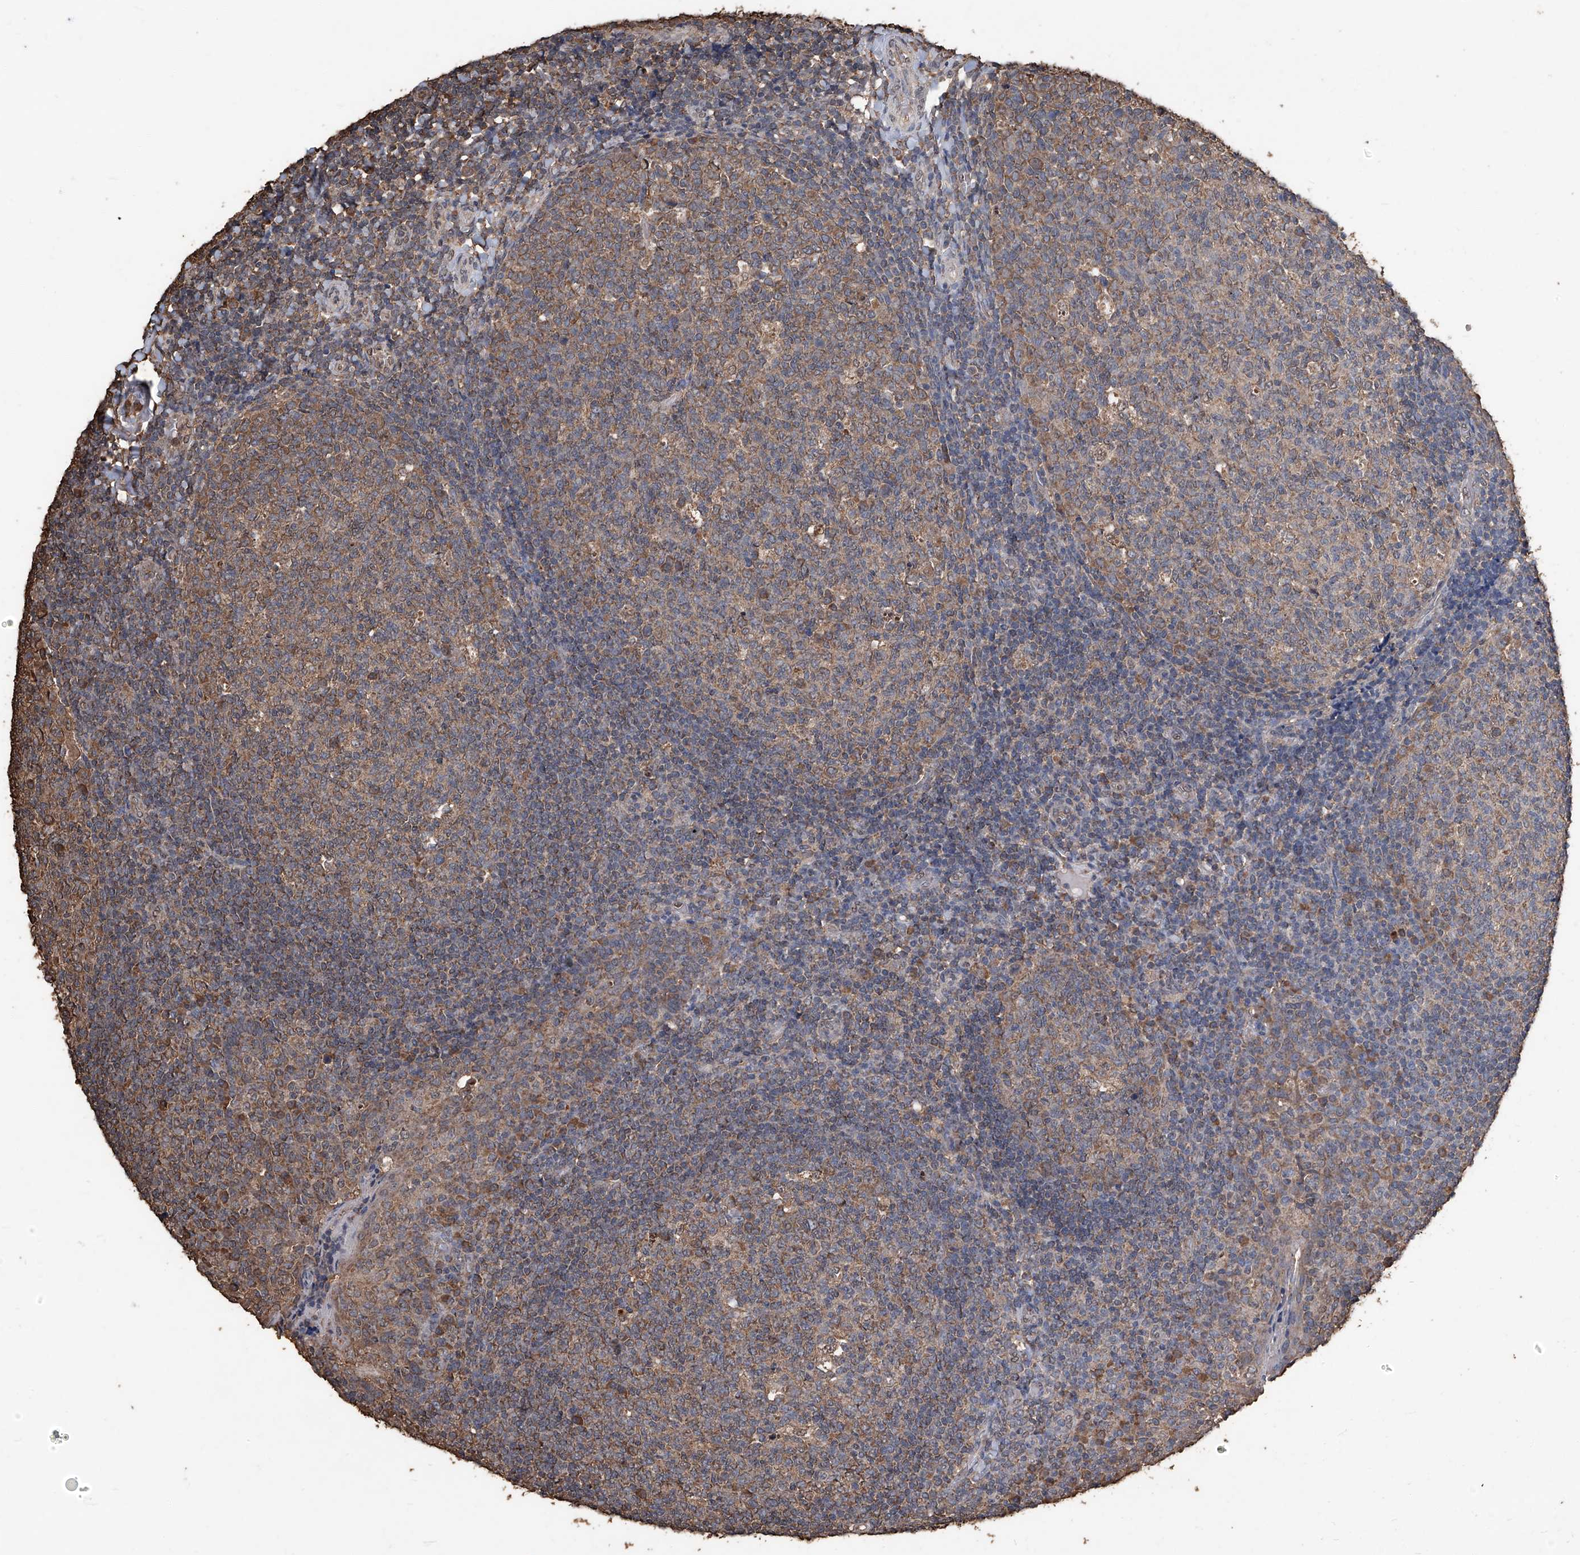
{"staining": {"intensity": "moderate", "quantity": "25%-75%", "location": "cytoplasmic/membranous"}, "tissue": "tonsil", "cell_type": "Germinal center cells", "image_type": "normal", "snomed": [{"axis": "morphology", "description": "Normal tissue, NOS"}, {"axis": "topography", "description": "Tonsil"}], "caption": "Brown immunohistochemical staining in benign human tonsil displays moderate cytoplasmic/membranous positivity in about 25%-75% of germinal center cells. The protein of interest is shown in brown color, while the nuclei are stained blue.", "gene": "STARD7", "patient": {"sex": "female", "age": 19}}